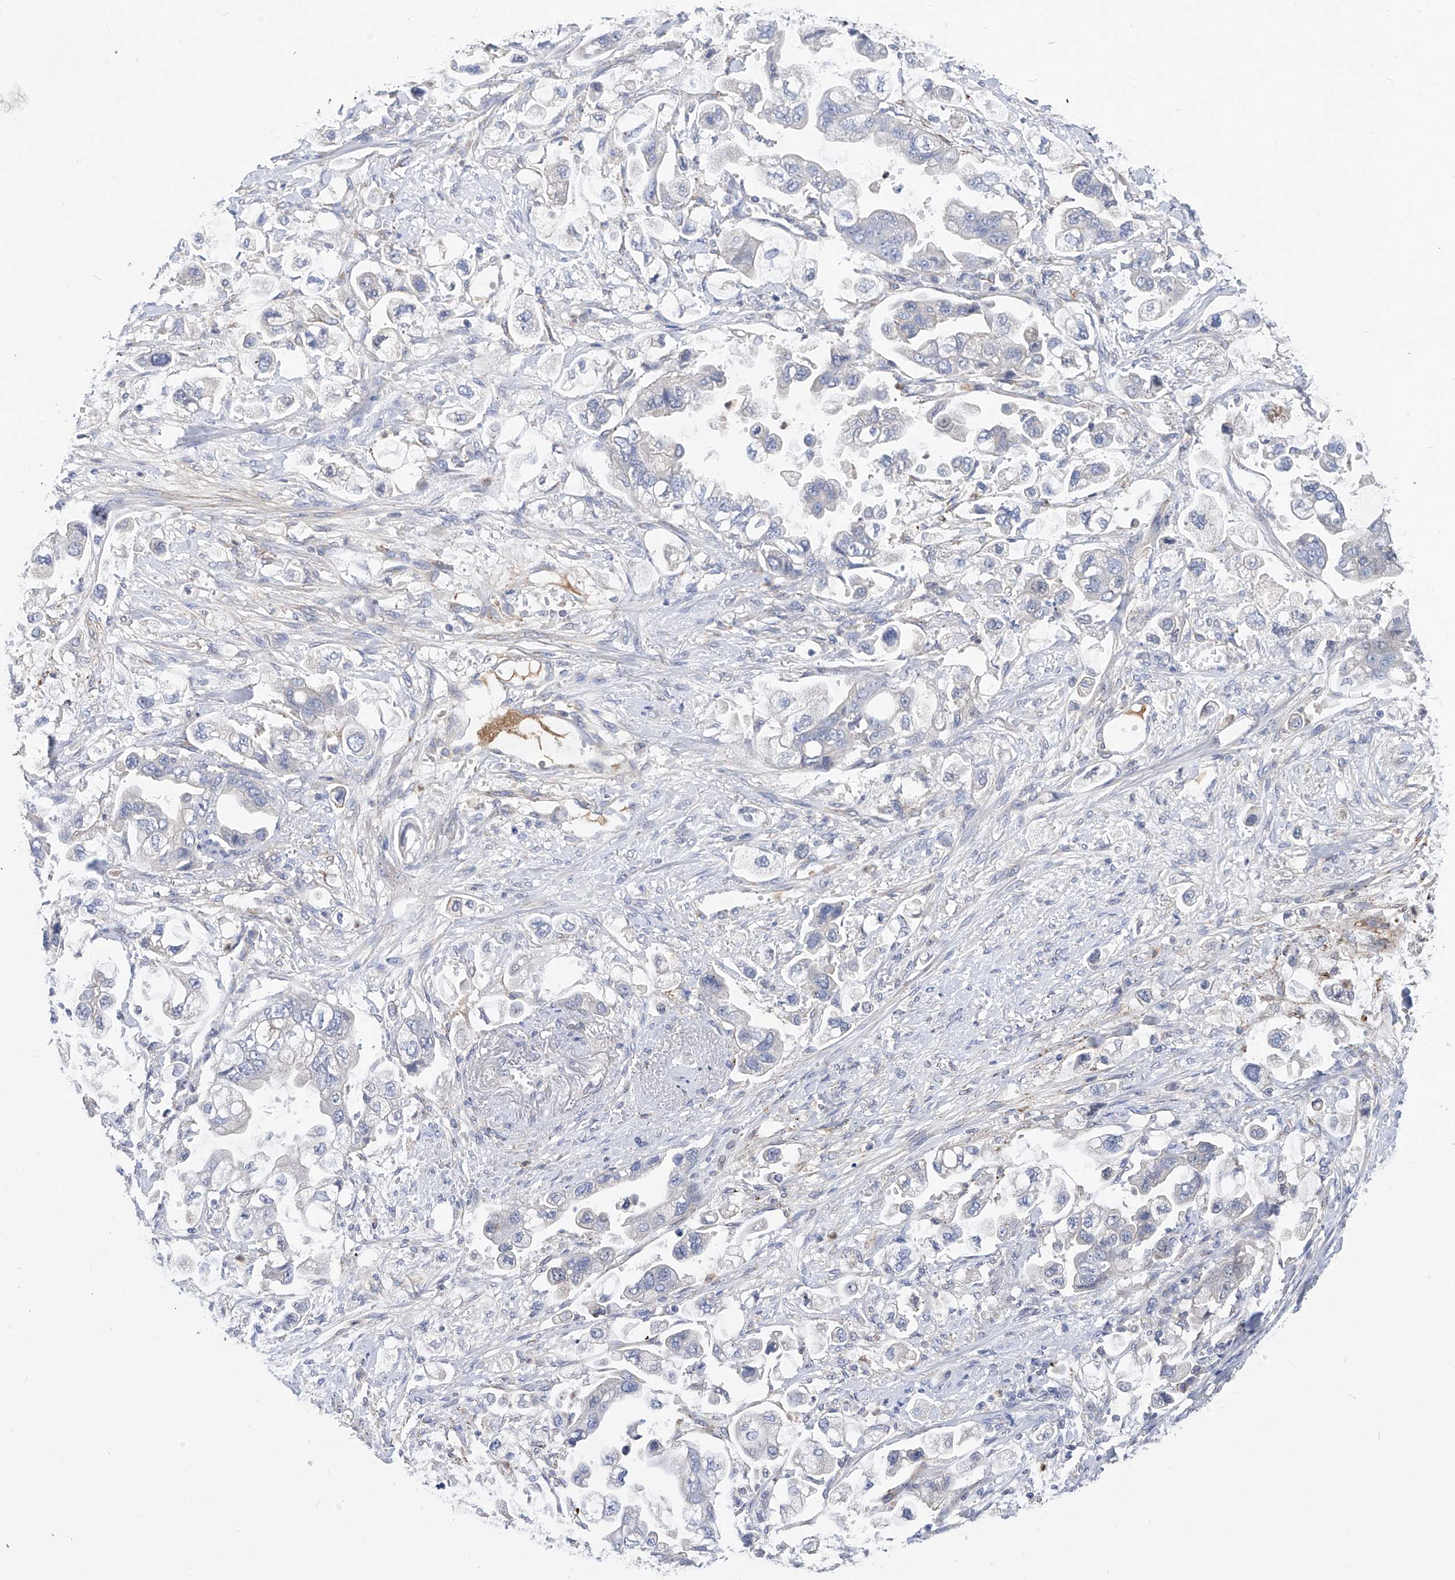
{"staining": {"intensity": "negative", "quantity": "none", "location": "none"}, "tissue": "stomach cancer", "cell_type": "Tumor cells", "image_type": "cancer", "snomed": [{"axis": "morphology", "description": "Adenocarcinoma, NOS"}, {"axis": "topography", "description": "Stomach"}], "caption": "Immunohistochemistry of human stomach cancer (adenocarcinoma) demonstrates no expression in tumor cells. (DAB immunohistochemistry, high magnification).", "gene": "PHF20", "patient": {"sex": "male", "age": 62}}